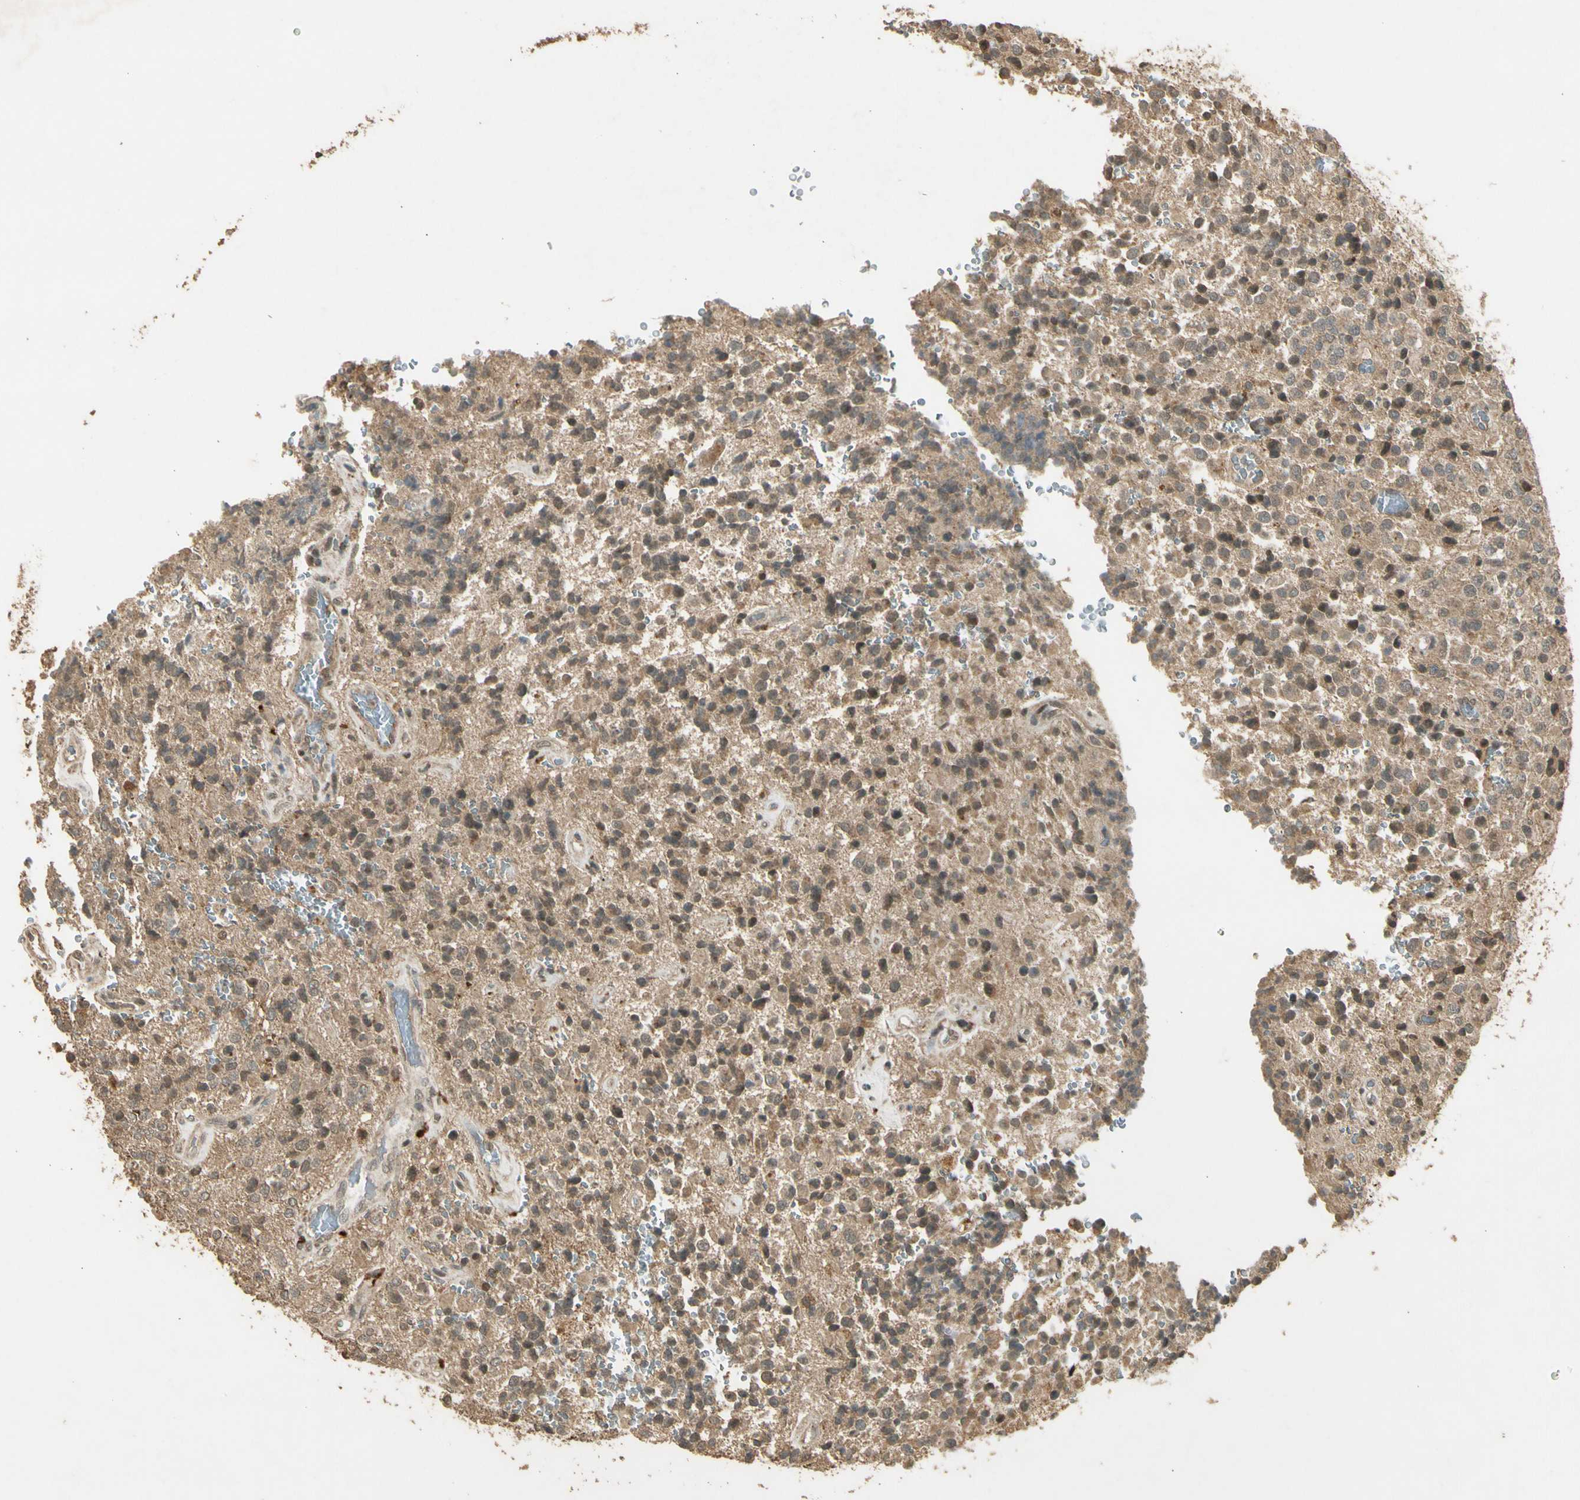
{"staining": {"intensity": "moderate", "quantity": "<25%", "location": "cytoplasmic/membranous,nuclear"}, "tissue": "glioma", "cell_type": "Tumor cells", "image_type": "cancer", "snomed": [{"axis": "morphology", "description": "Glioma, malignant, High grade"}, {"axis": "topography", "description": "pancreas cauda"}], "caption": "This image shows IHC staining of malignant glioma (high-grade), with low moderate cytoplasmic/membranous and nuclear staining in about <25% of tumor cells.", "gene": "GMEB2", "patient": {"sex": "male", "age": 60}}